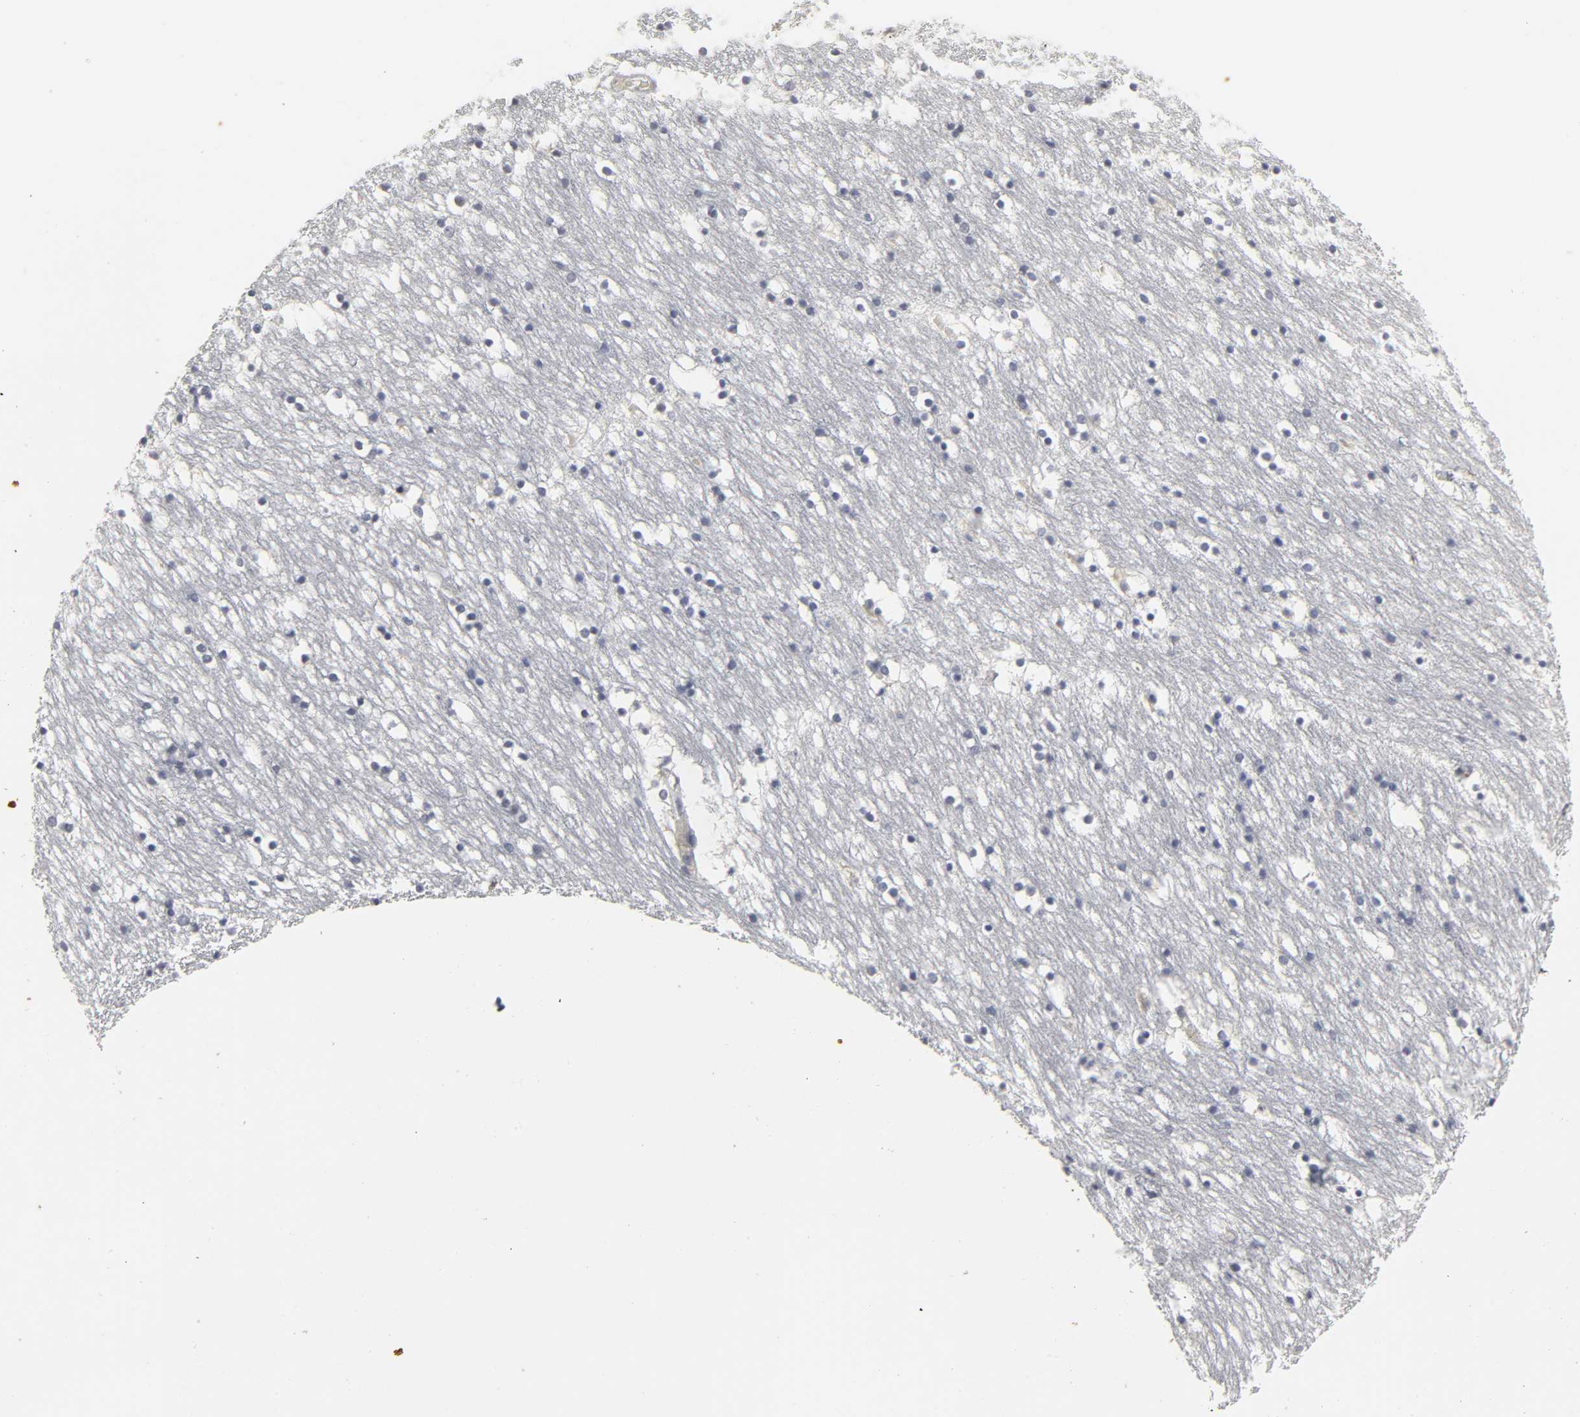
{"staining": {"intensity": "negative", "quantity": "none", "location": "none"}, "tissue": "caudate", "cell_type": "Glial cells", "image_type": "normal", "snomed": [{"axis": "morphology", "description": "Normal tissue, NOS"}, {"axis": "topography", "description": "Lateral ventricle wall"}], "caption": "This image is of normal caudate stained with immunohistochemistry to label a protein in brown with the nuclei are counter-stained blue. There is no expression in glial cells.", "gene": "TCAP", "patient": {"sex": "male", "age": 45}}